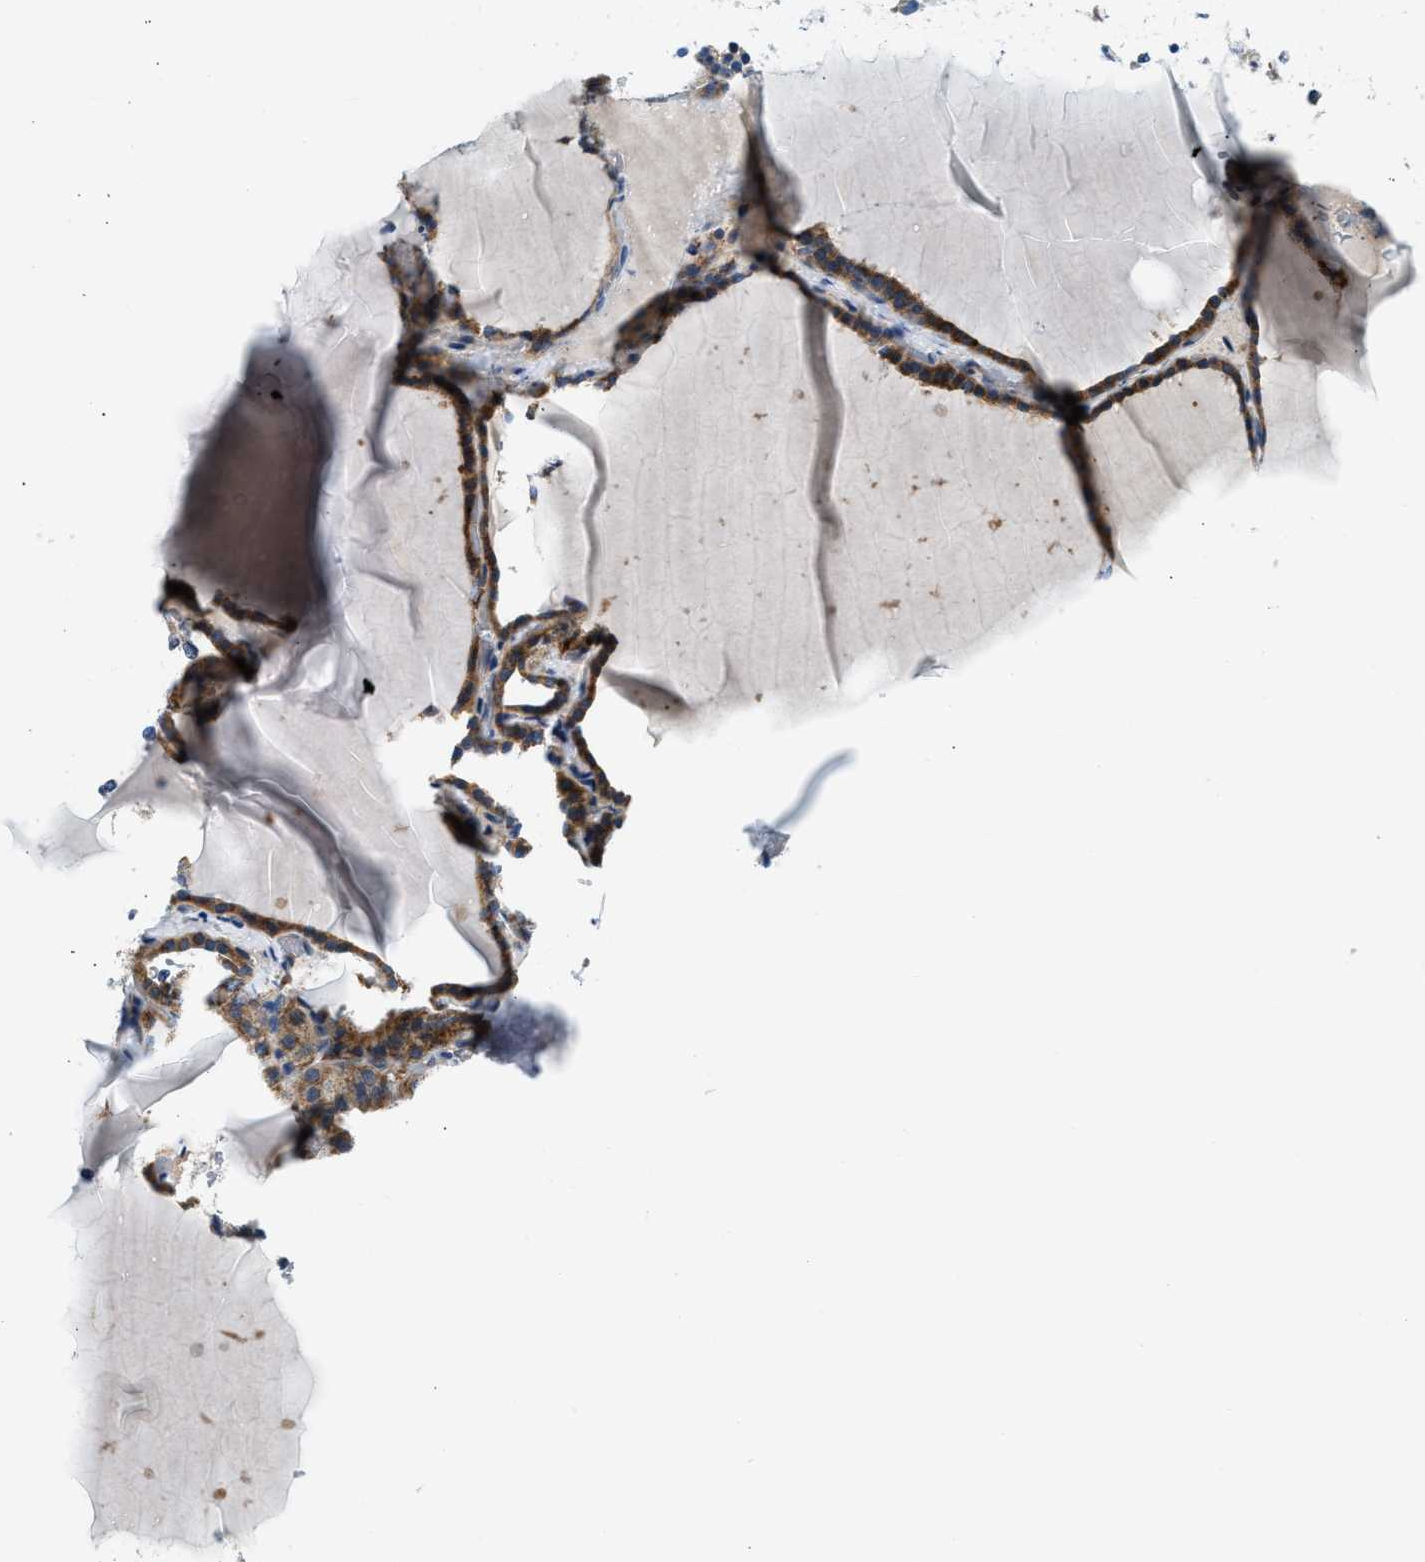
{"staining": {"intensity": "moderate", "quantity": ">75%", "location": "cytoplasmic/membranous"}, "tissue": "thyroid gland", "cell_type": "Glandular cells", "image_type": "normal", "snomed": [{"axis": "morphology", "description": "Normal tissue, NOS"}, {"axis": "topography", "description": "Thyroid gland"}], "caption": "Glandular cells display moderate cytoplasmic/membranous positivity in approximately >75% of cells in normal thyroid gland. The staining was performed using DAB (3,3'-diaminobenzidine), with brown indicating positive protein expression. Nuclei are stained blue with hematoxylin.", "gene": "LPIN2", "patient": {"sex": "male", "age": 56}}